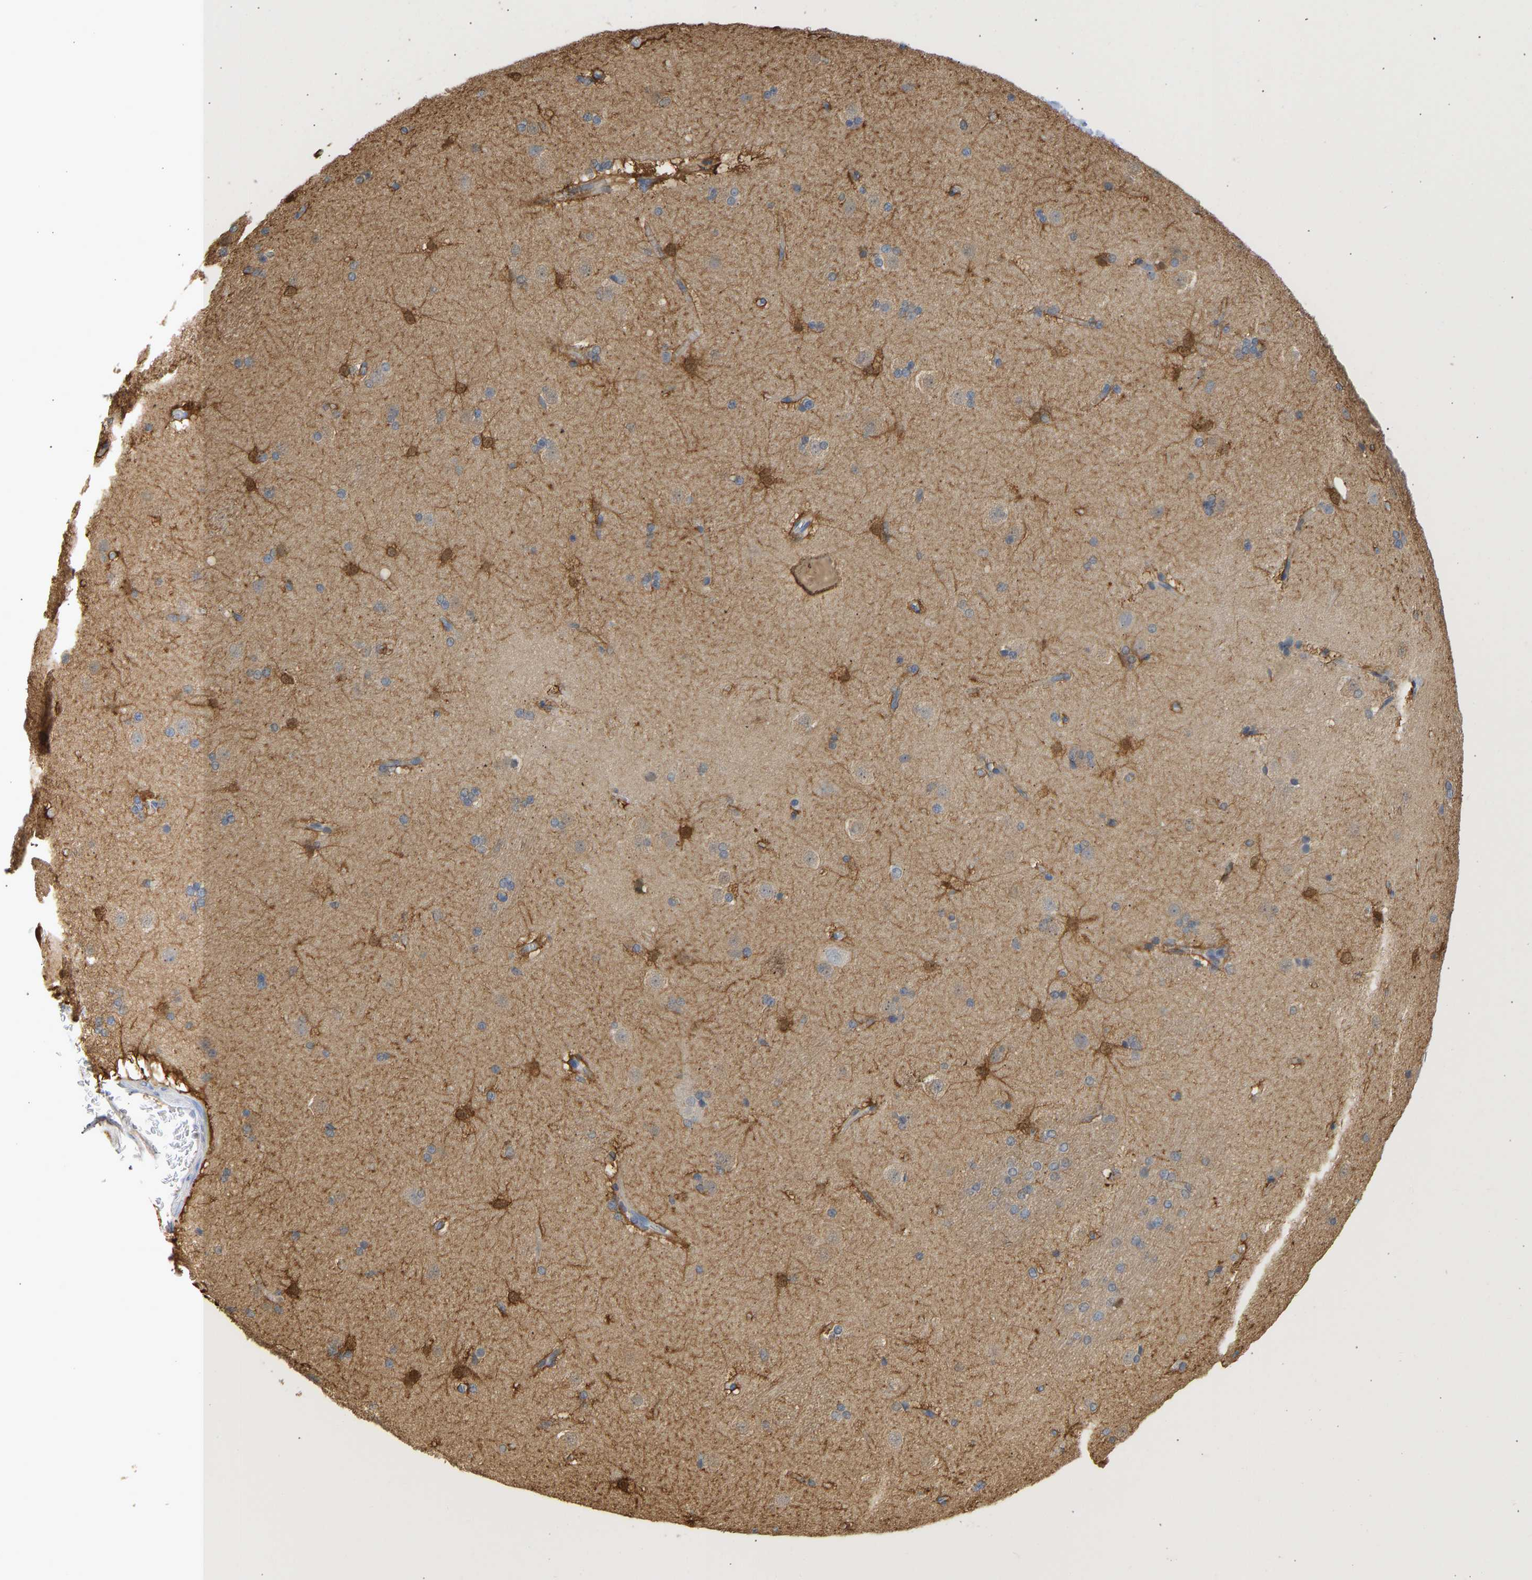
{"staining": {"intensity": "moderate", "quantity": "25%-75%", "location": "cytoplasmic/membranous,nuclear"}, "tissue": "caudate", "cell_type": "Glial cells", "image_type": "normal", "snomed": [{"axis": "morphology", "description": "Normal tissue, NOS"}, {"axis": "topography", "description": "Lateral ventricle wall"}], "caption": "Immunohistochemical staining of unremarkable human caudate shows 25%-75% levels of moderate cytoplasmic/membranous,nuclear protein expression in approximately 25%-75% of glial cells.", "gene": "ENO1", "patient": {"sex": "female", "age": 19}}